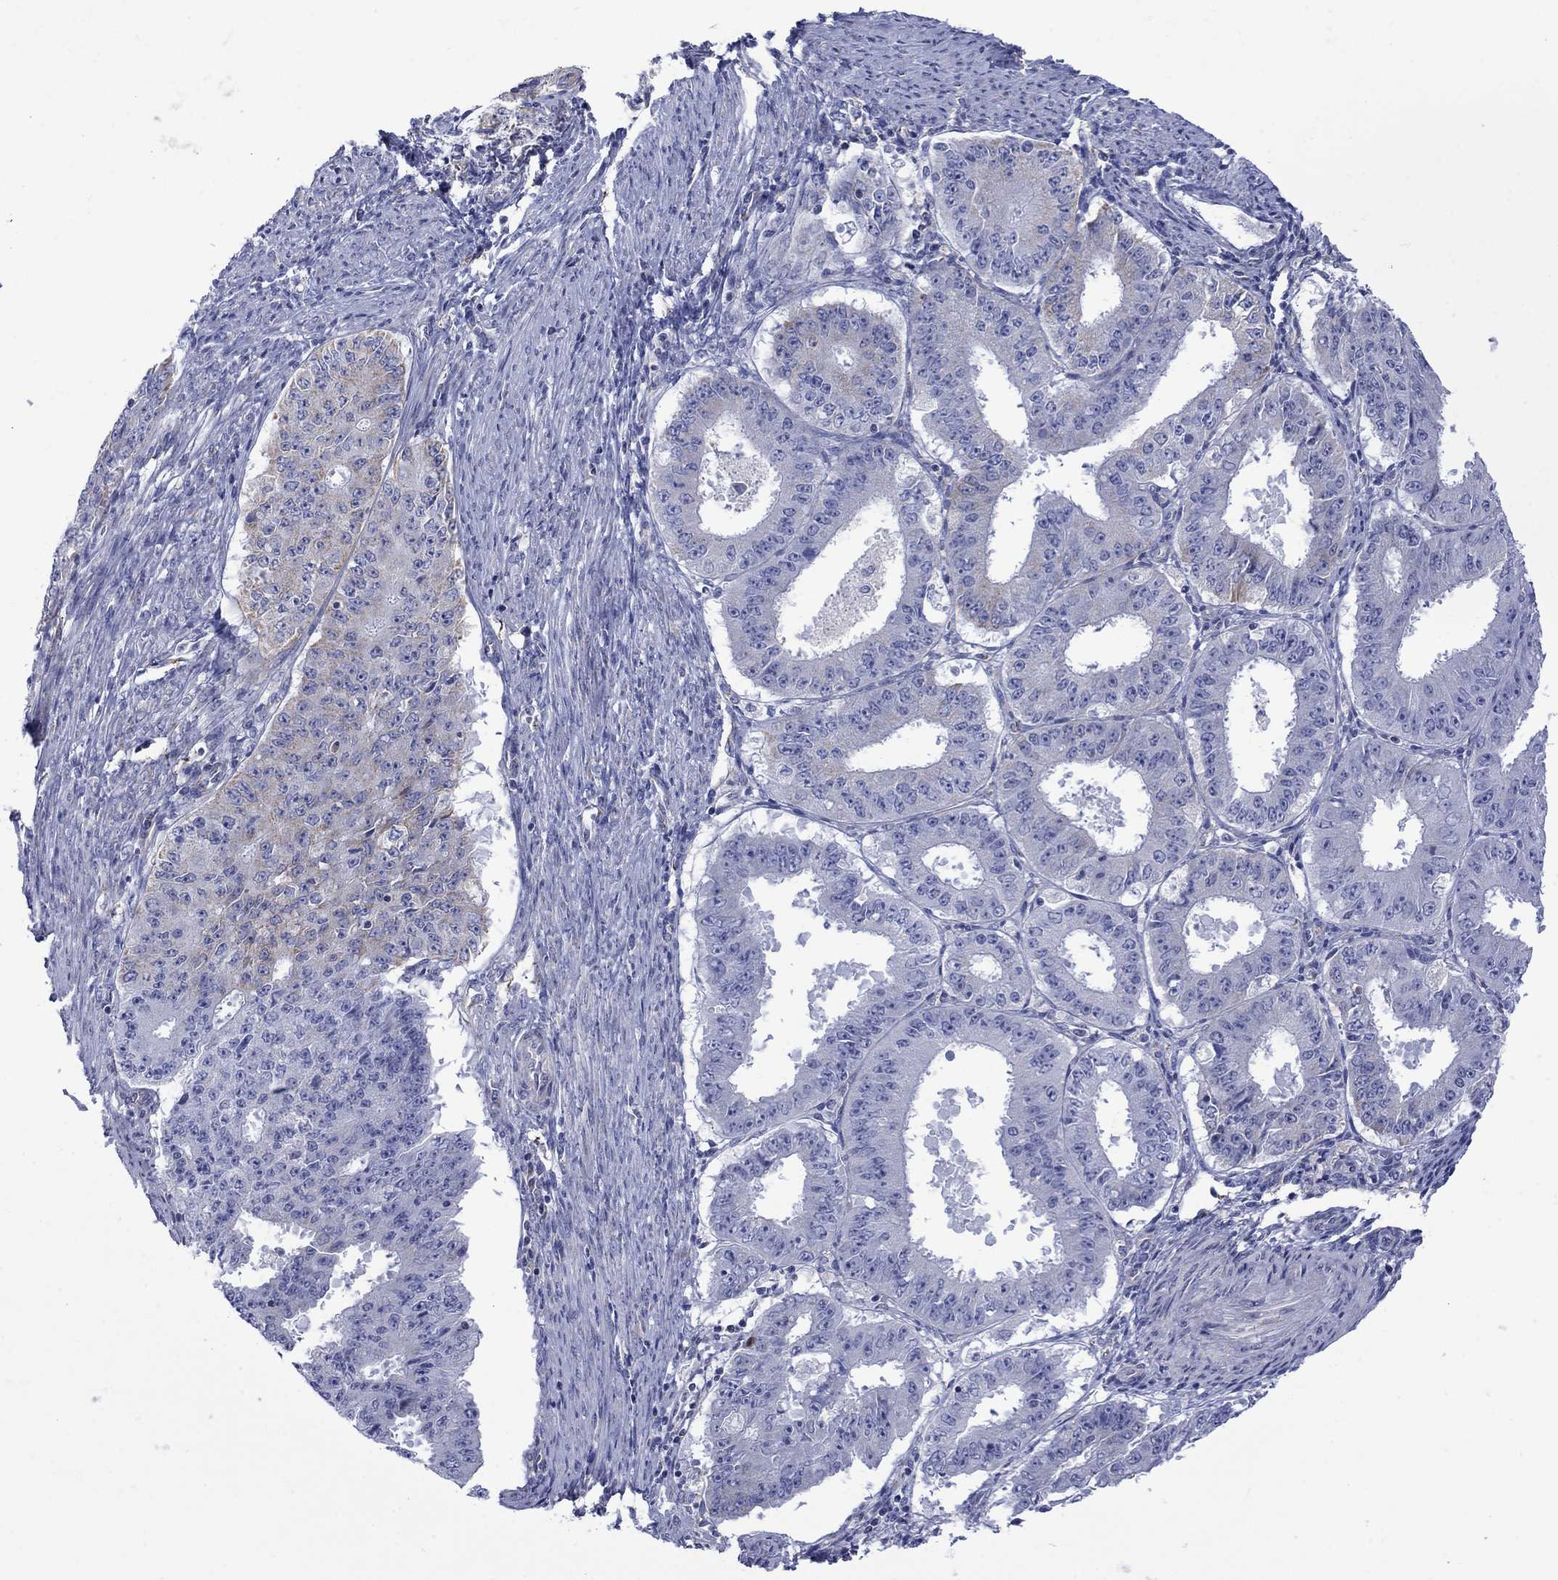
{"staining": {"intensity": "negative", "quantity": "none", "location": "none"}, "tissue": "ovarian cancer", "cell_type": "Tumor cells", "image_type": "cancer", "snomed": [{"axis": "morphology", "description": "Carcinoma, endometroid"}, {"axis": "topography", "description": "Ovary"}], "caption": "This is an IHC micrograph of human ovarian cancer (endometroid carcinoma). There is no staining in tumor cells.", "gene": "CISD1", "patient": {"sex": "female", "age": 42}}